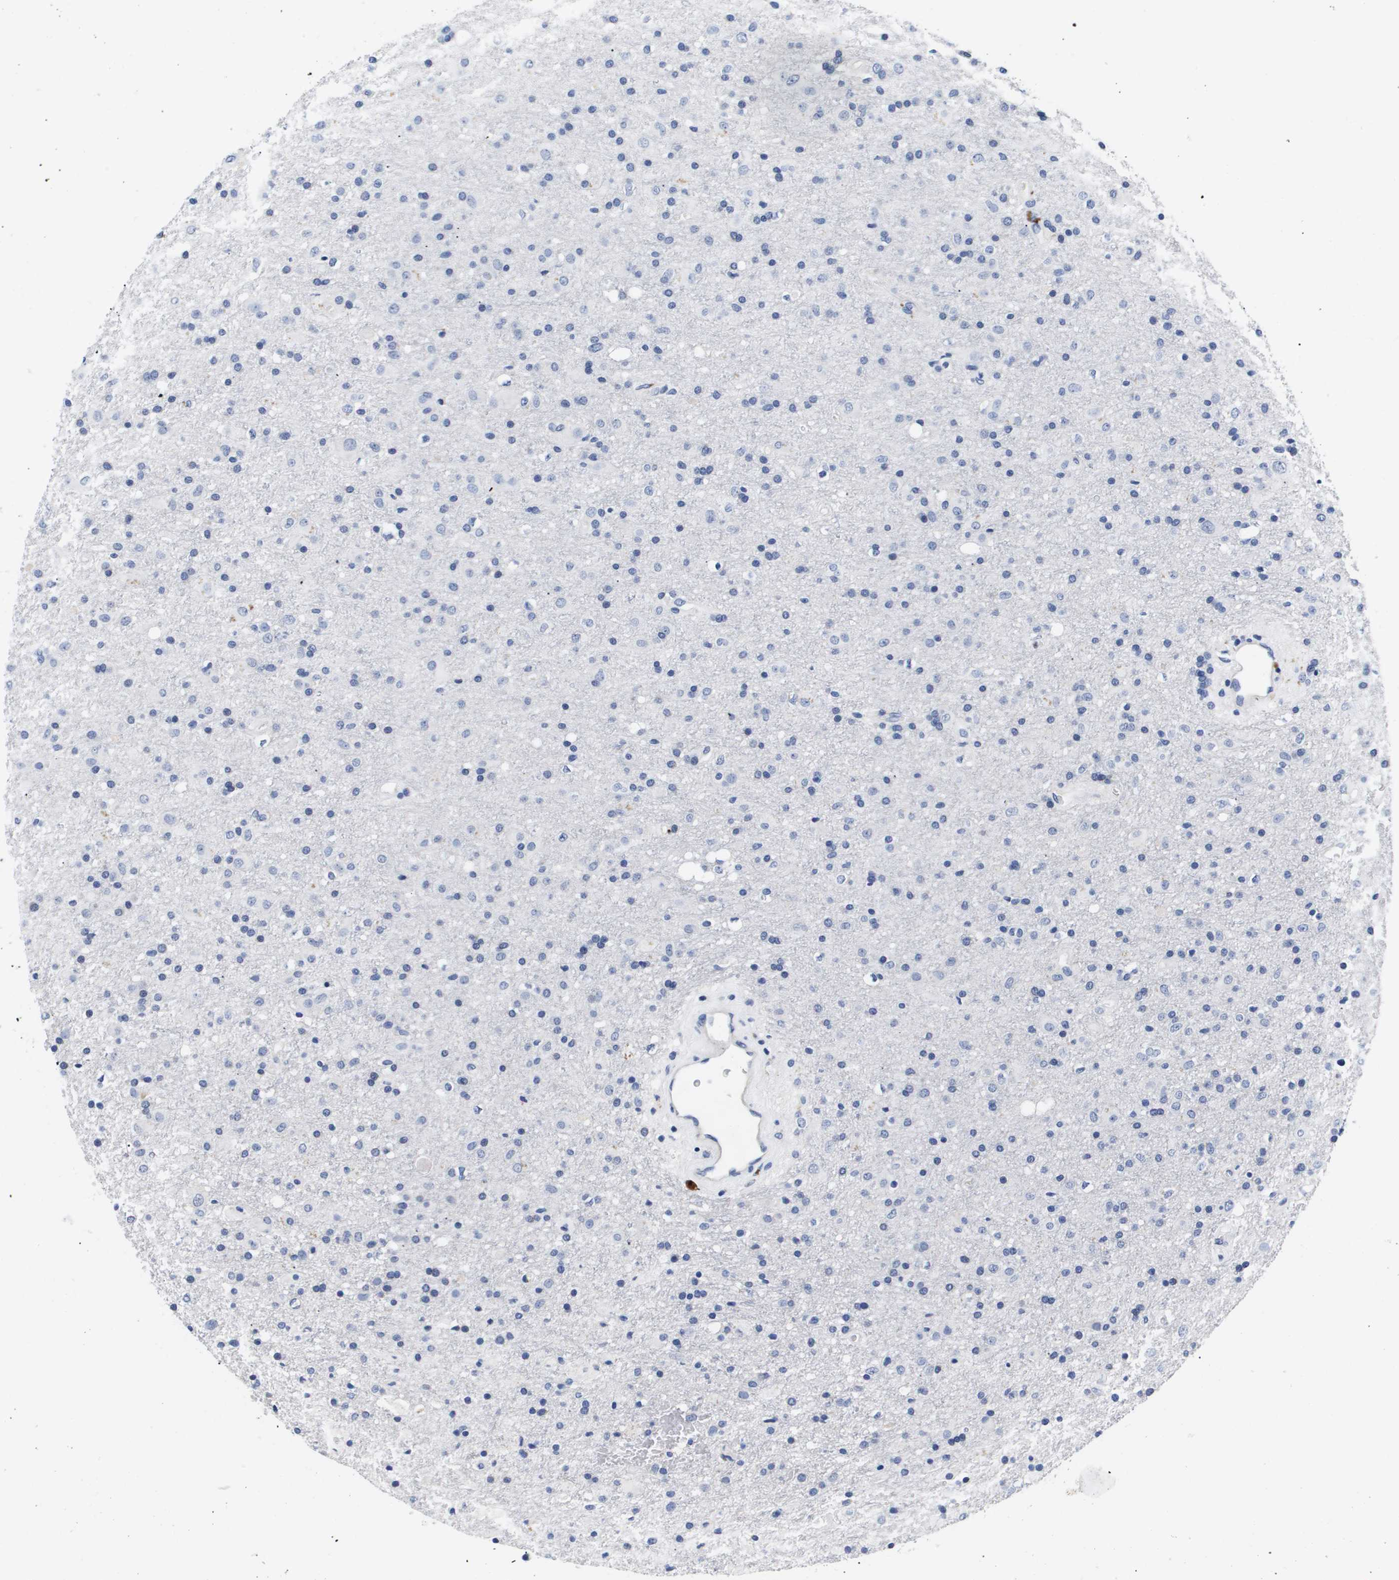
{"staining": {"intensity": "negative", "quantity": "none", "location": "none"}, "tissue": "glioma", "cell_type": "Tumor cells", "image_type": "cancer", "snomed": [{"axis": "morphology", "description": "Glioma, malignant, Low grade"}, {"axis": "topography", "description": "Brain"}], "caption": "IHC micrograph of low-grade glioma (malignant) stained for a protein (brown), which exhibits no positivity in tumor cells.", "gene": "ATP6V0A4", "patient": {"sex": "male", "age": 65}}